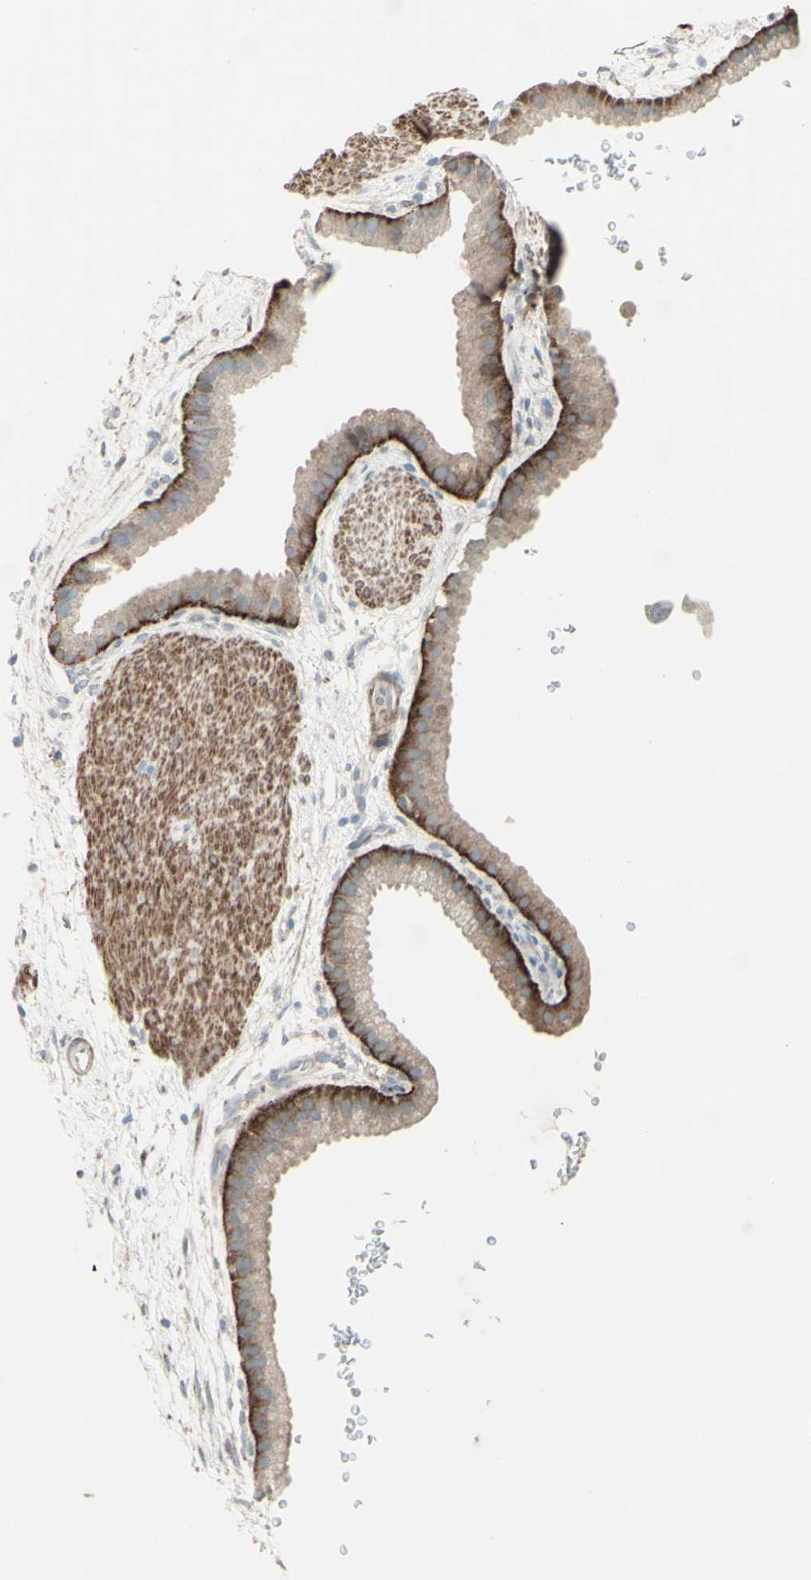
{"staining": {"intensity": "moderate", "quantity": ">75%", "location": "cytoplasmic/membranous"}, "tissue": "gallbladder", "cell_type": "Glandular cells", "image_type": "normal", "snomed": [{"axis": "morphology", "description": "Normal tissue, NOS"}, {"axis": "topography", "description": "Gallbladder"}], "caption": "Glandular cells exhibit medium levels of moderate cytoplasmic/membranous staining in about >75% of cells in unremarkable gallbladder.", "gene": "GMNN", "patient": {"sex": "female", "age": 64}}